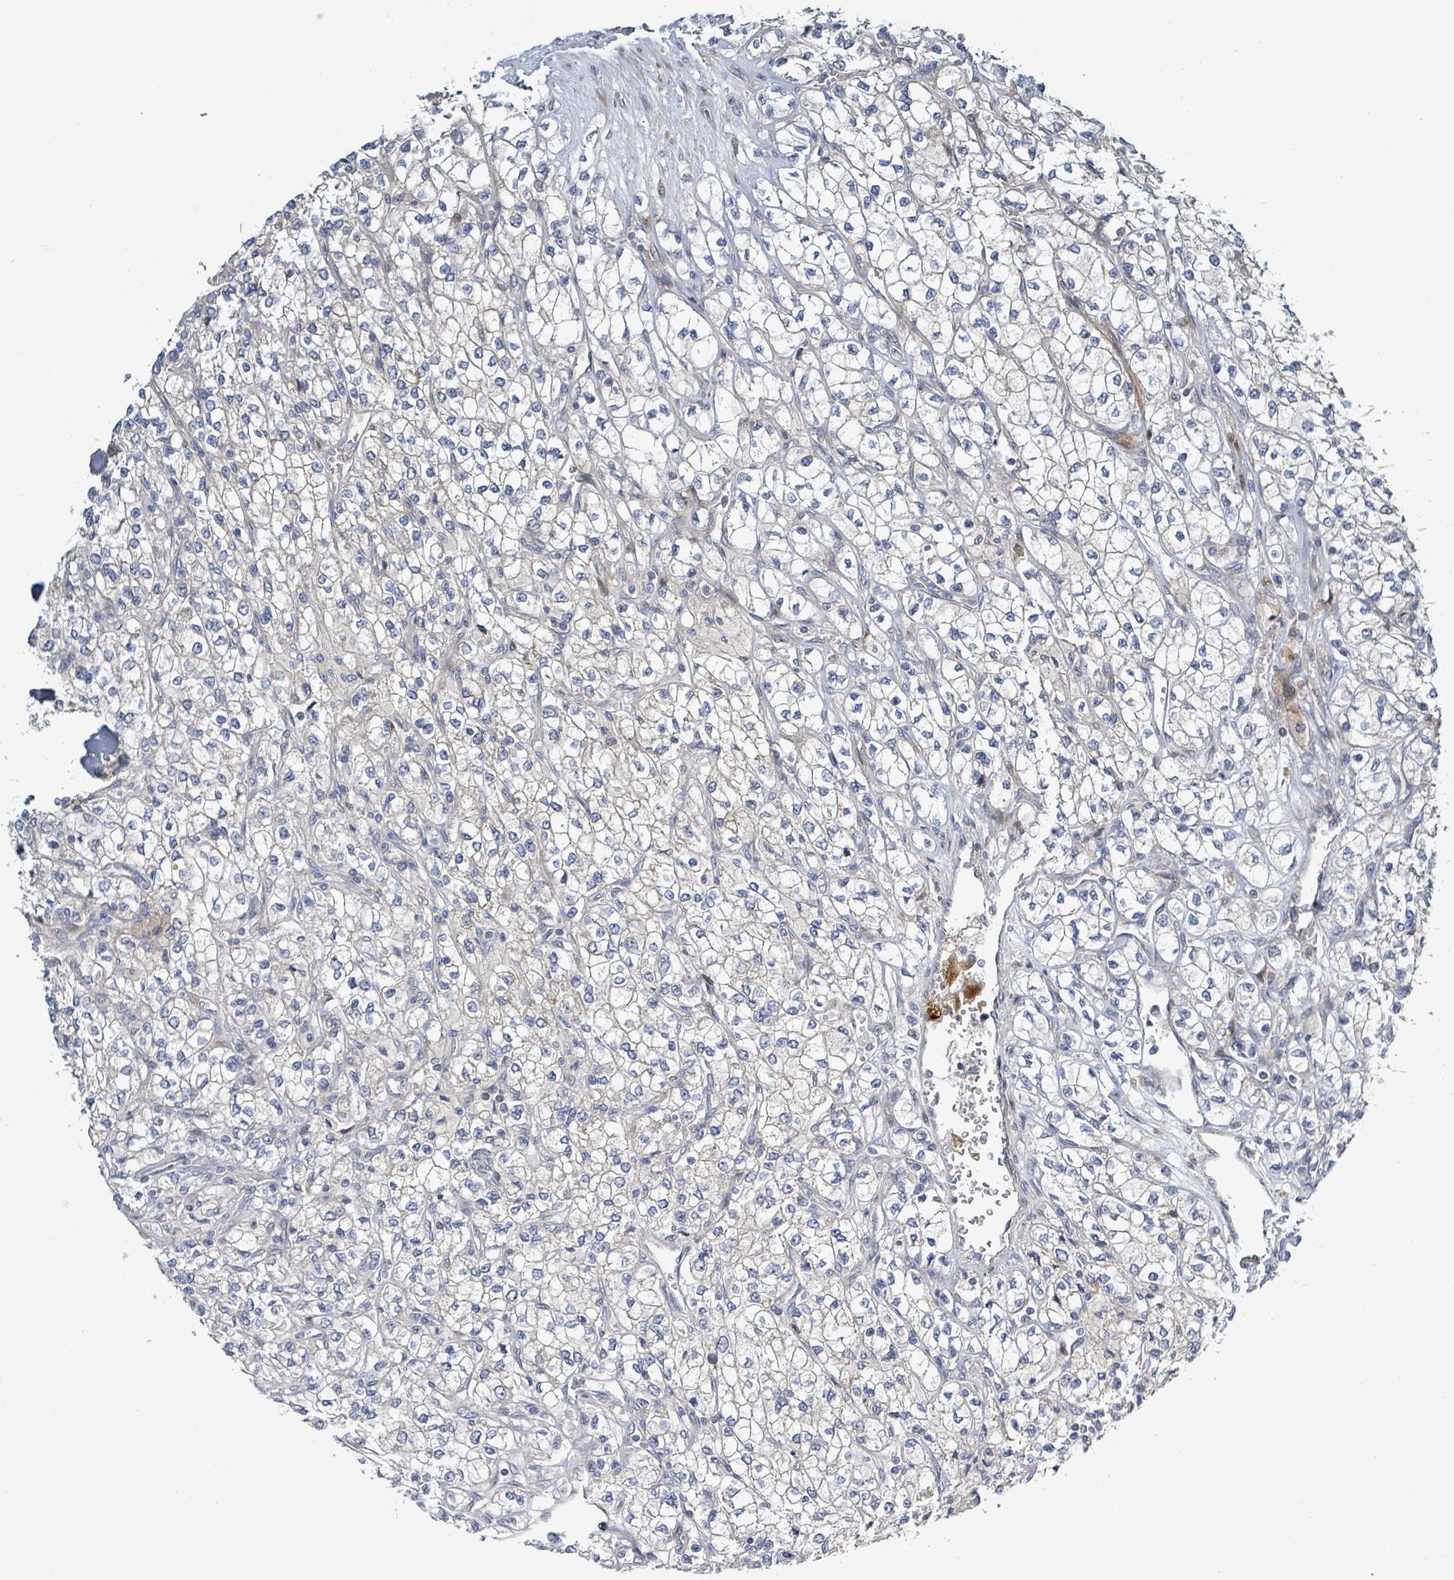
{"staining": {"intensity": "moderate", "quantity": "<25%", "location": "cytoplasmic/membranous"}, "tissue": "renal cancer", "cell_type": "Tumor cells", "image_type": "cancer", "snomed": [{"axis": "morphology", "description": "Adenocarcinoma, NOS"}, {"axis": "topography", "description": "Kidney"}], "caption": "Protein staining exhibits moderate cytoplasmic/membranous expression in approximately <25% of tumor cells in renal cancer.", "gene": "CFAP210", "patient": {"sex": "male", "age": 80}}